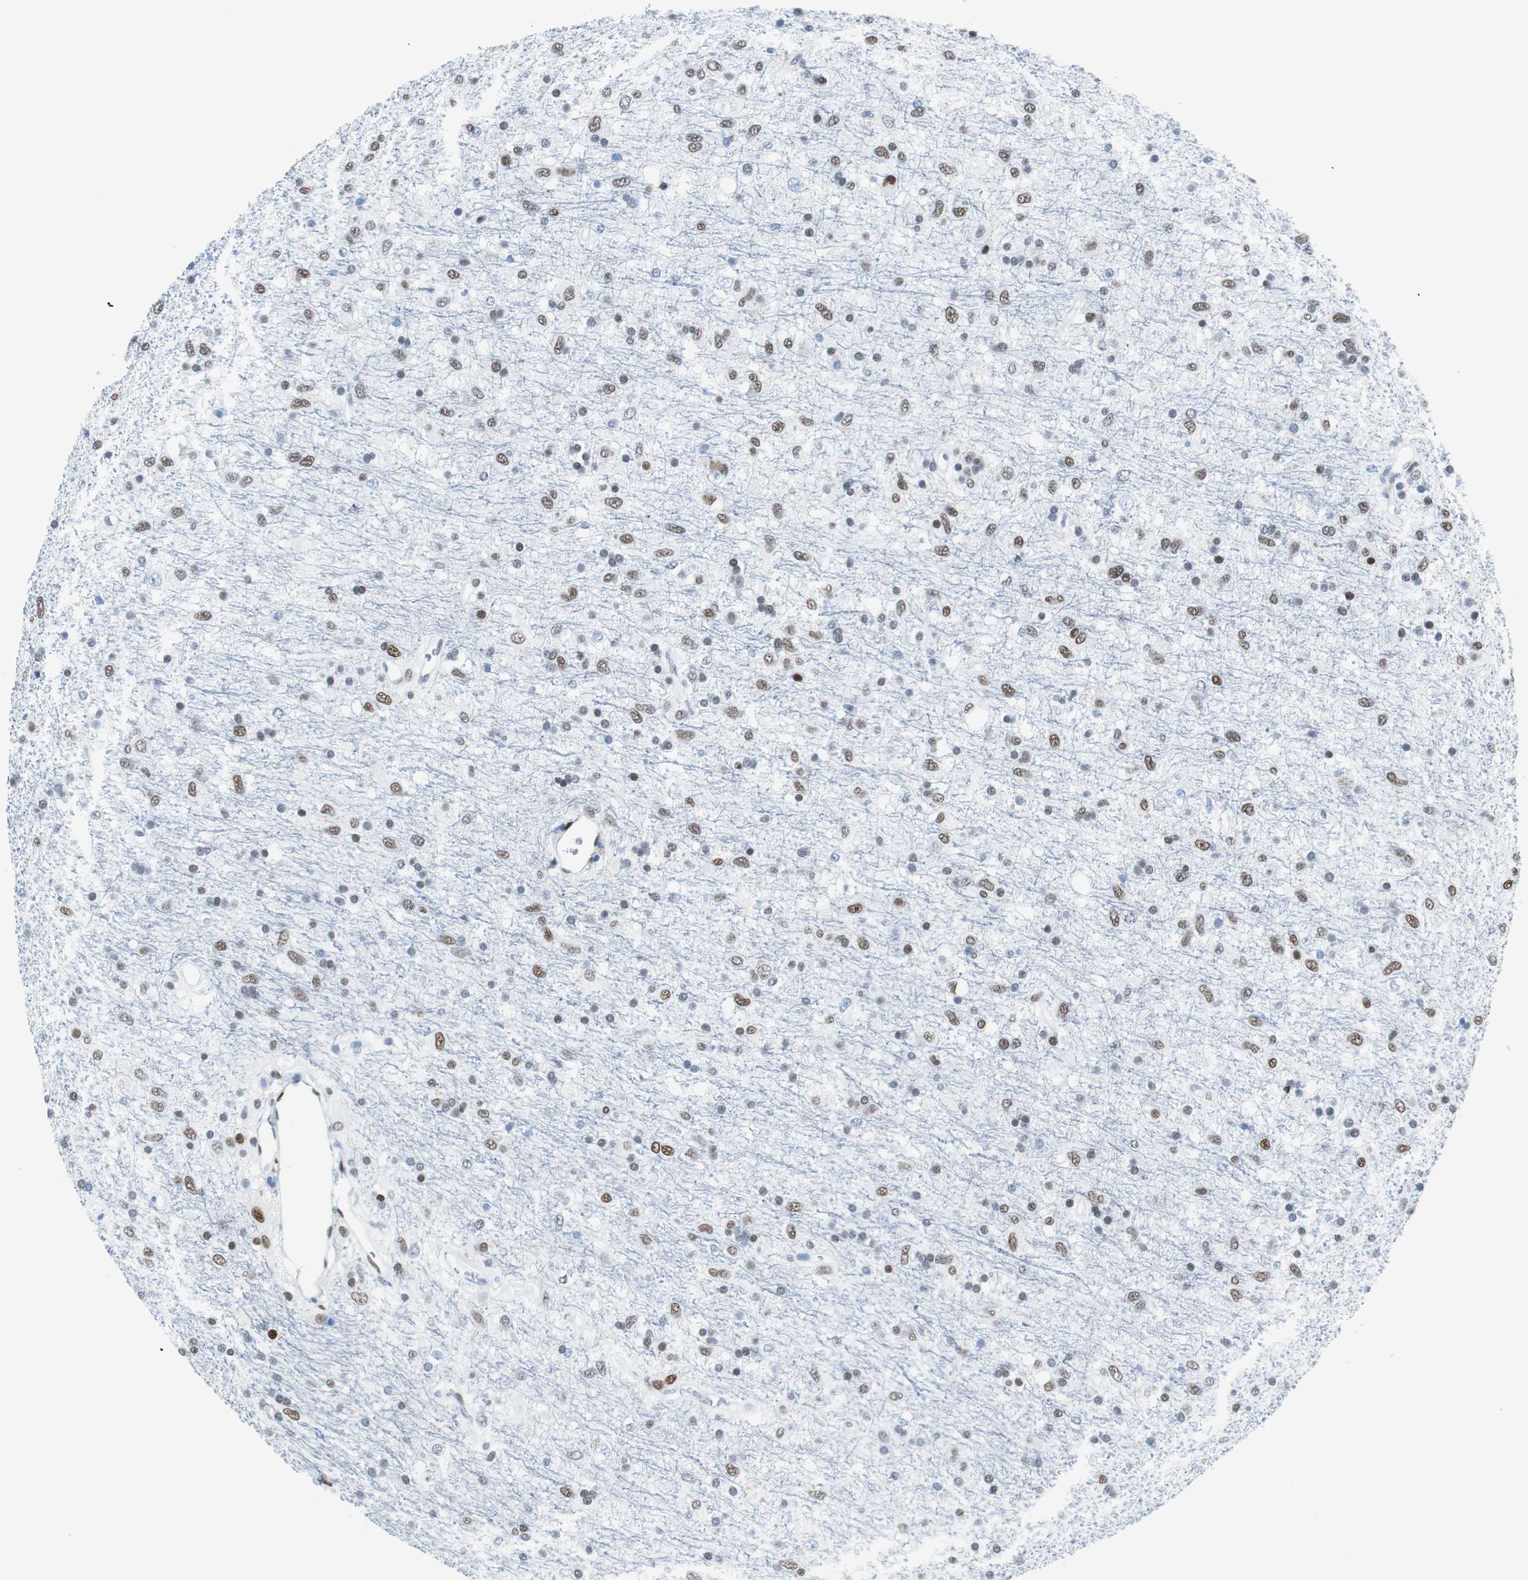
{"staining": {"intensity": "moderate", "quantity": "25%-75%", "location": "nuclear"}, "tissue": "glioma", "cell_type": "Tumor cells", "image_type": "cancer", "snomed": [{"axis": "morphology", "description": "Glioma, malignant, Low grade"}, {"axis": "topography", "description": "Brain"}], "caption": "Tumor cells reveal medium levels of moderate nuclear positivity in approximately 25%-75% of cells in glioma.", "gene": "JUN", "patient": {"sex": "male", "age": 77}}